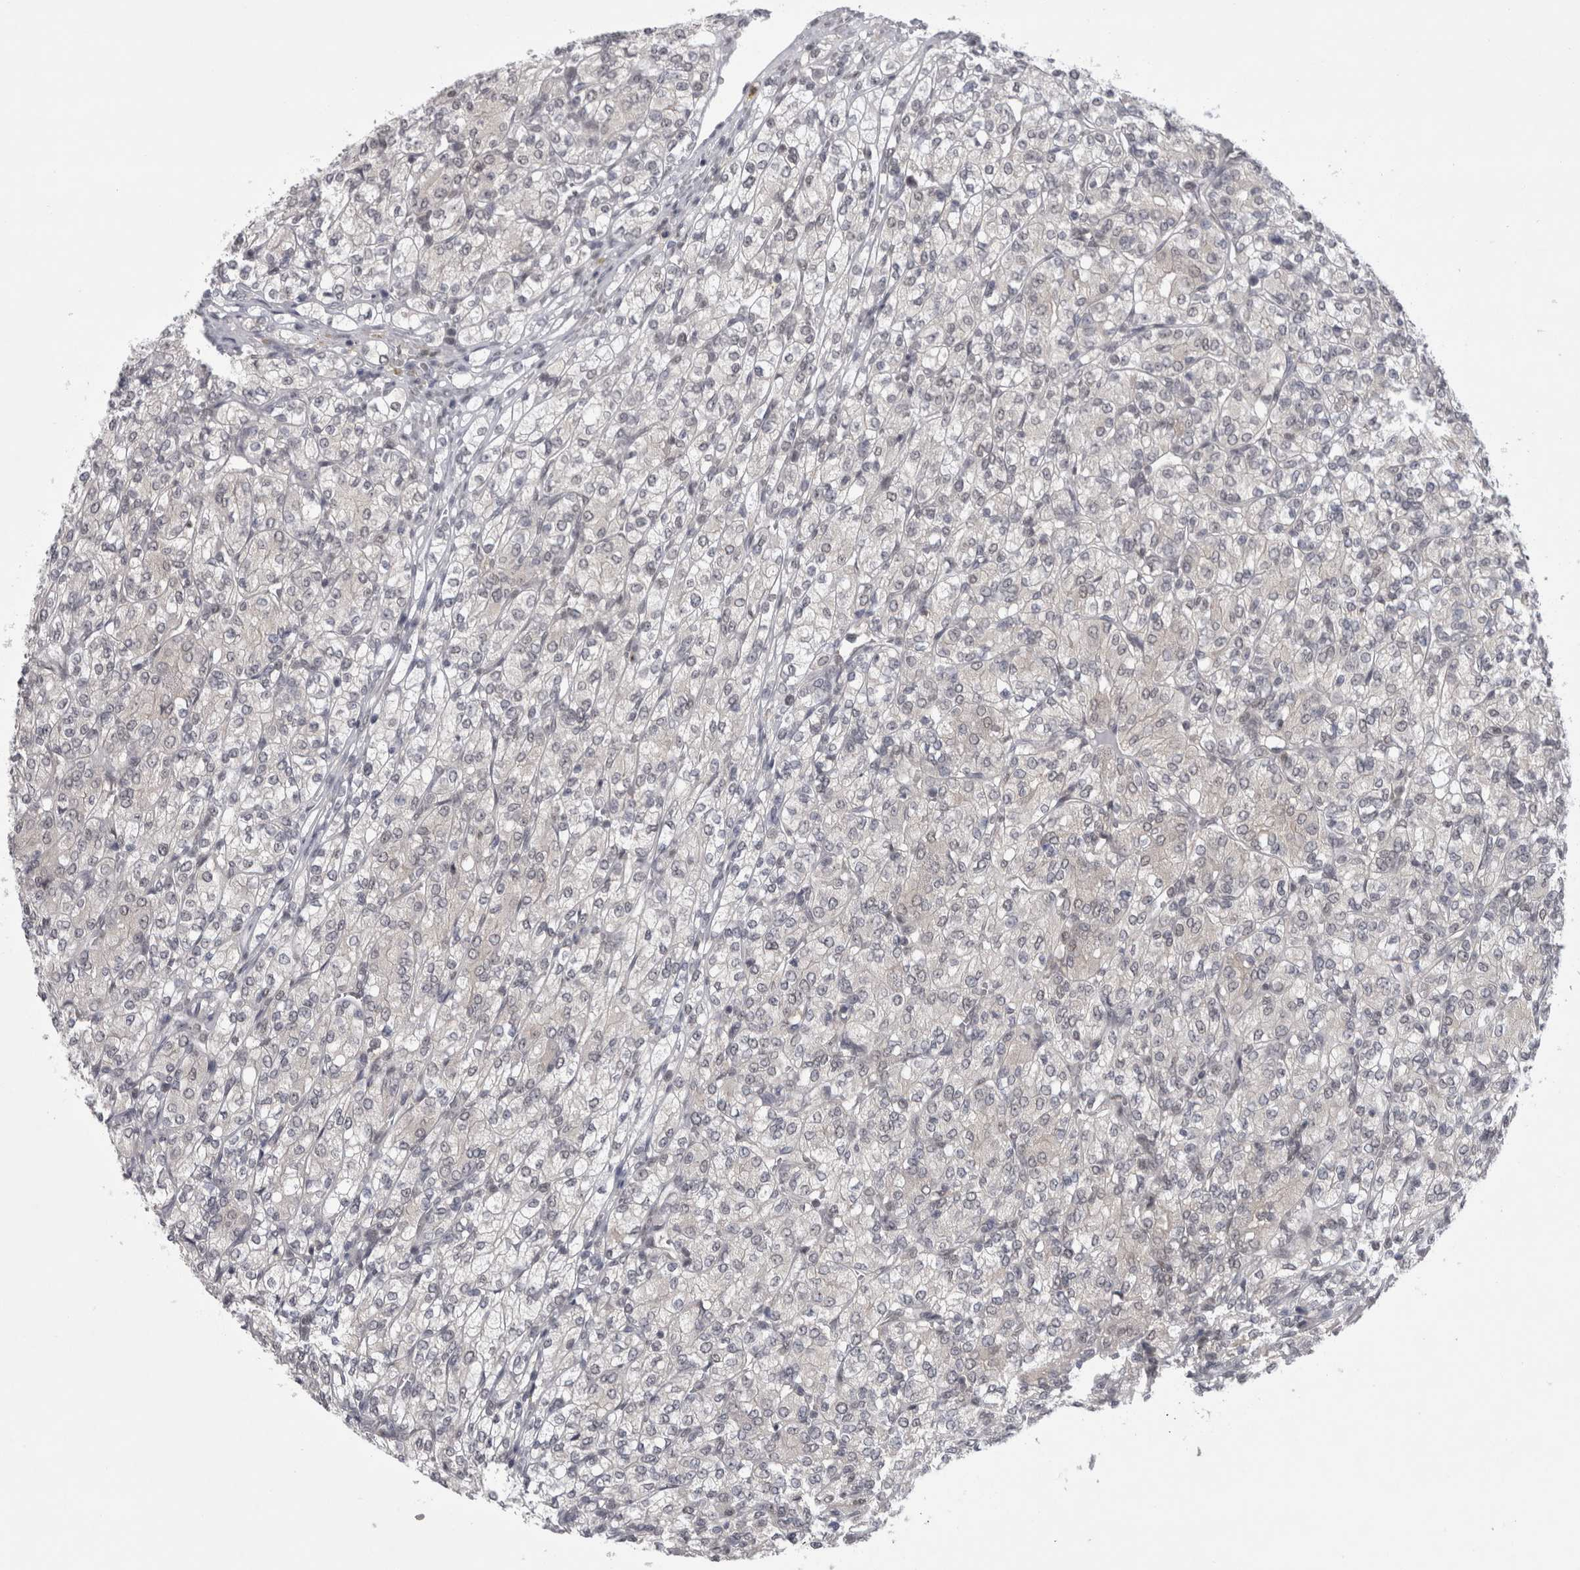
{"staining": {"intensity": "negative", "quantity": "none", "location": "none"}, "tissue": "renal cancer", "cell_type": "Tumor cells", "image_type": "cancer", "snomed": [{"axis": "morphology", "description": "Adenocarcinoma, NOS"}, {"axis": "topography", "description": "Kidney"}], "caption": "The IHC photomicrograph has no significant positivity in tumor cells of adenocarcinoma (renal) tissue.", "gene": "PSMB2", "patient": {"sex": "male", "age": 77}}